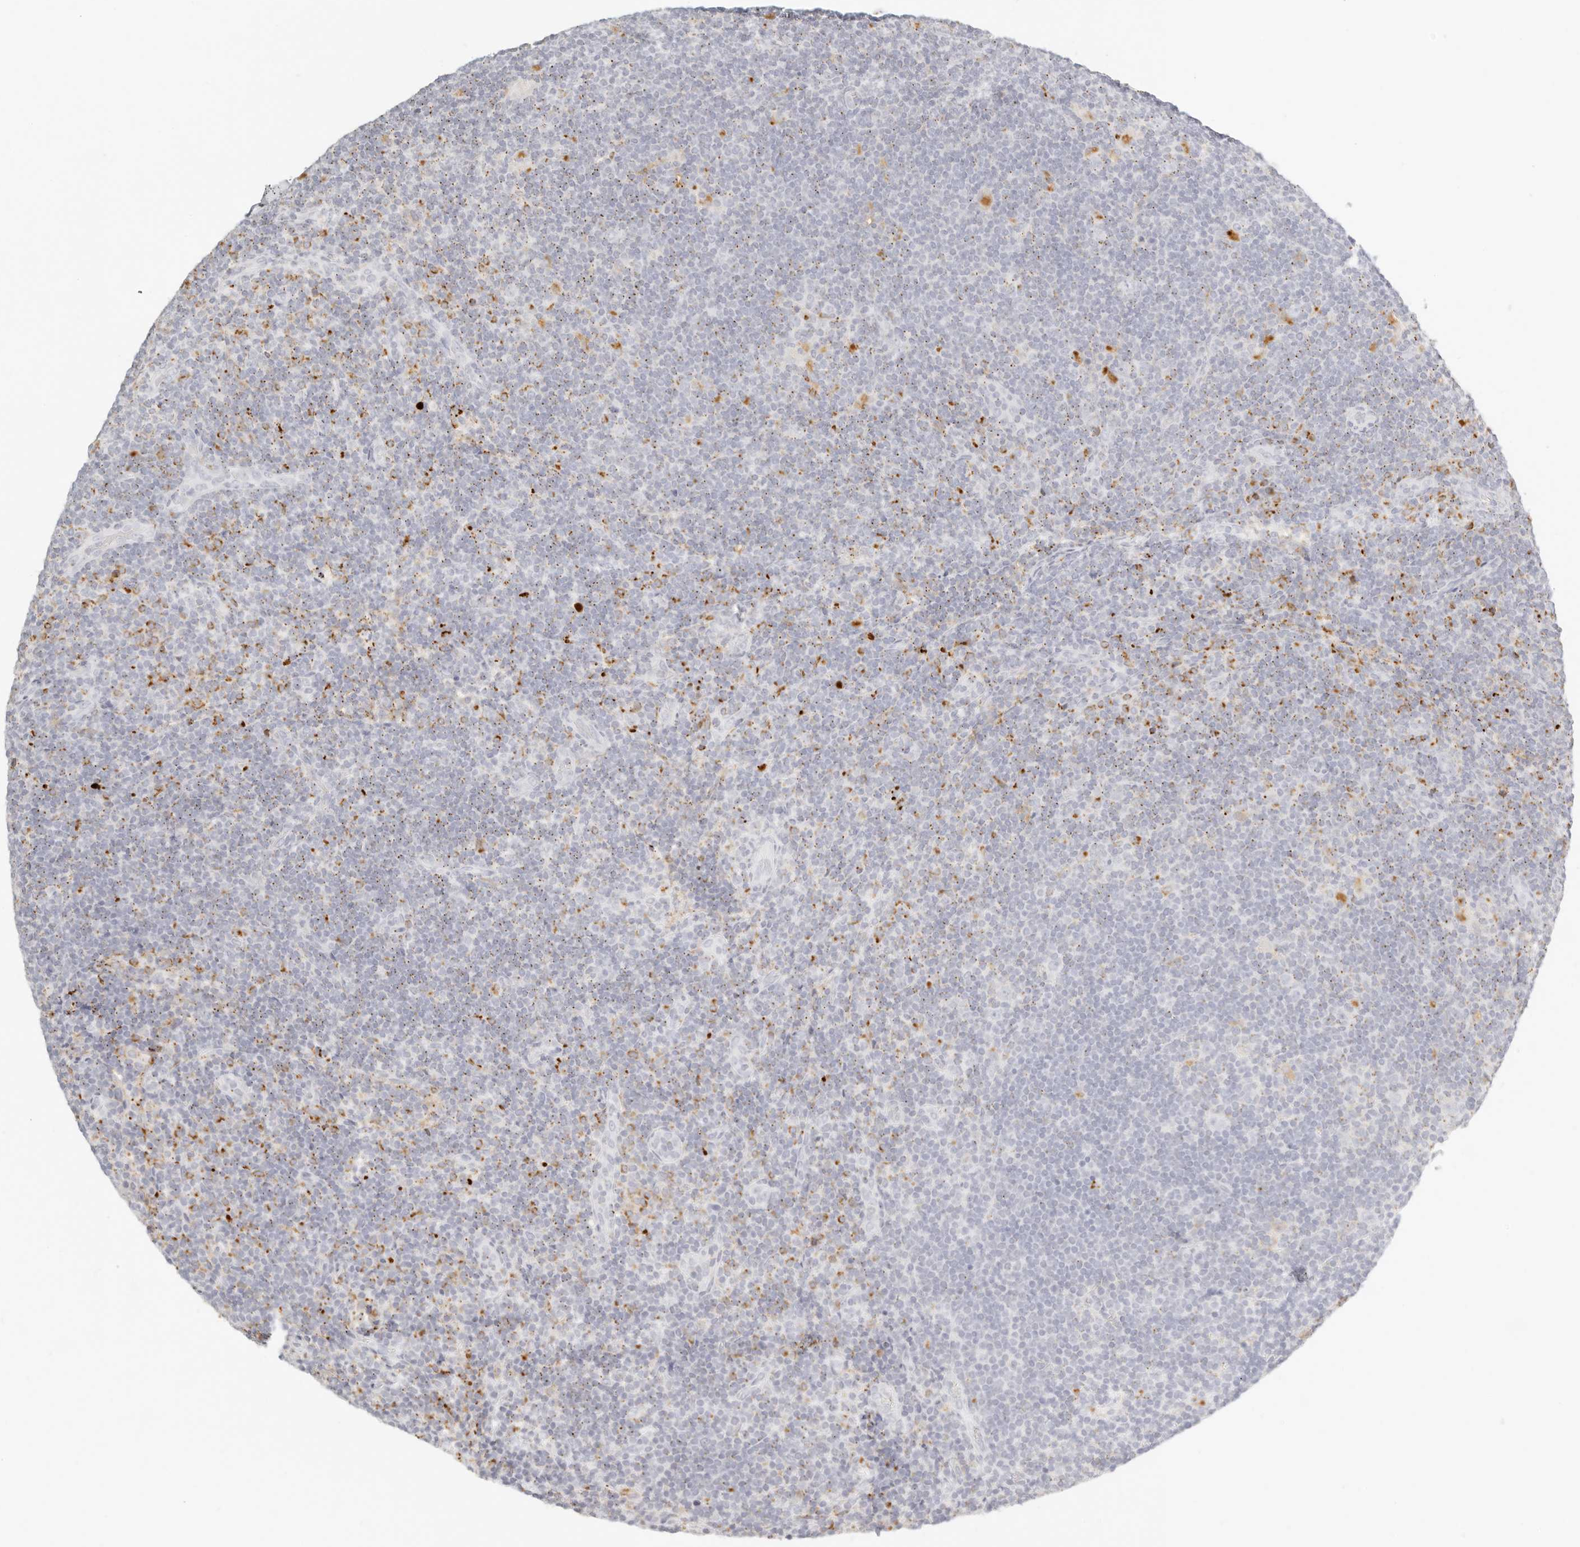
{"staining": {"intensity": "negative", "quantity": "none", "location": "none"}, "tissue": "lymphoma", "cell_type": "Tumor cells", "image_type": "cancer", "snomed": [{"axis": "morphology", "description": "Hodgkin's disease, NOS"}, {"axis": "topography", "description": "Lymph node"}], "caption": "The image shows no significant positivity in tumor cells of Hodgkin's disease.", "gene": "RNASET2", "patient": {"sex": "female", "age": 57}}